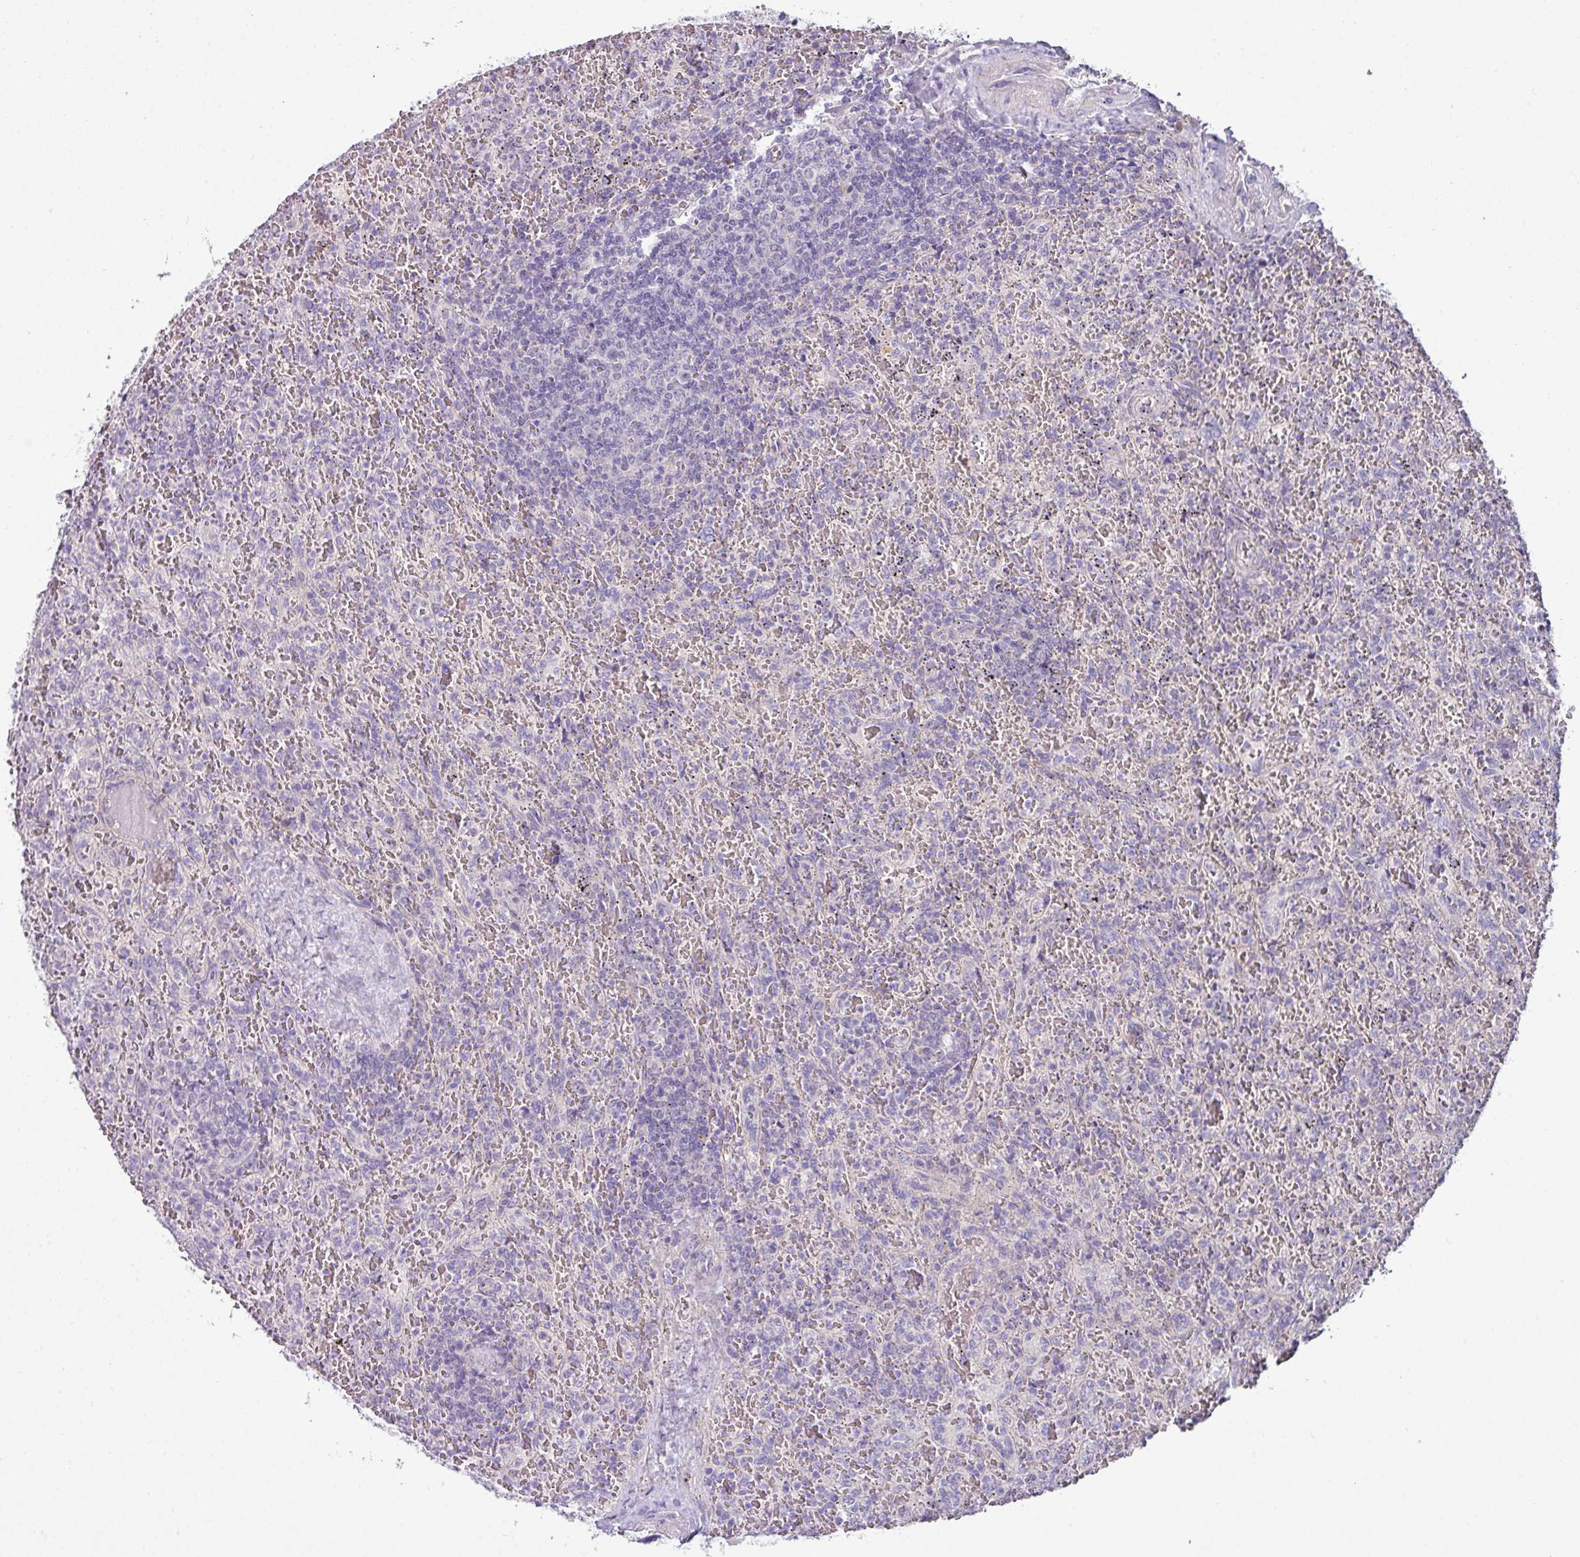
{"staining": {"intensity": "negative", "quantity": "none", "location": "none"}, "tissue": "lymphoma", "cell_type": "Tumor cells", "image_type": "cancer", "snomed": [{"axis": "morphology", "description": "Malignant lymphoma, non-Hodgkin's type, Low grade"}, {"axis": "topography", "description": "Spleen"}], "caption": "A photomicrograph of lymphoma stained for a protein exhibits no brown staining in tumor cells.", "gene": "LRRC9", "patient": {"sex": "female", "age": 64}}